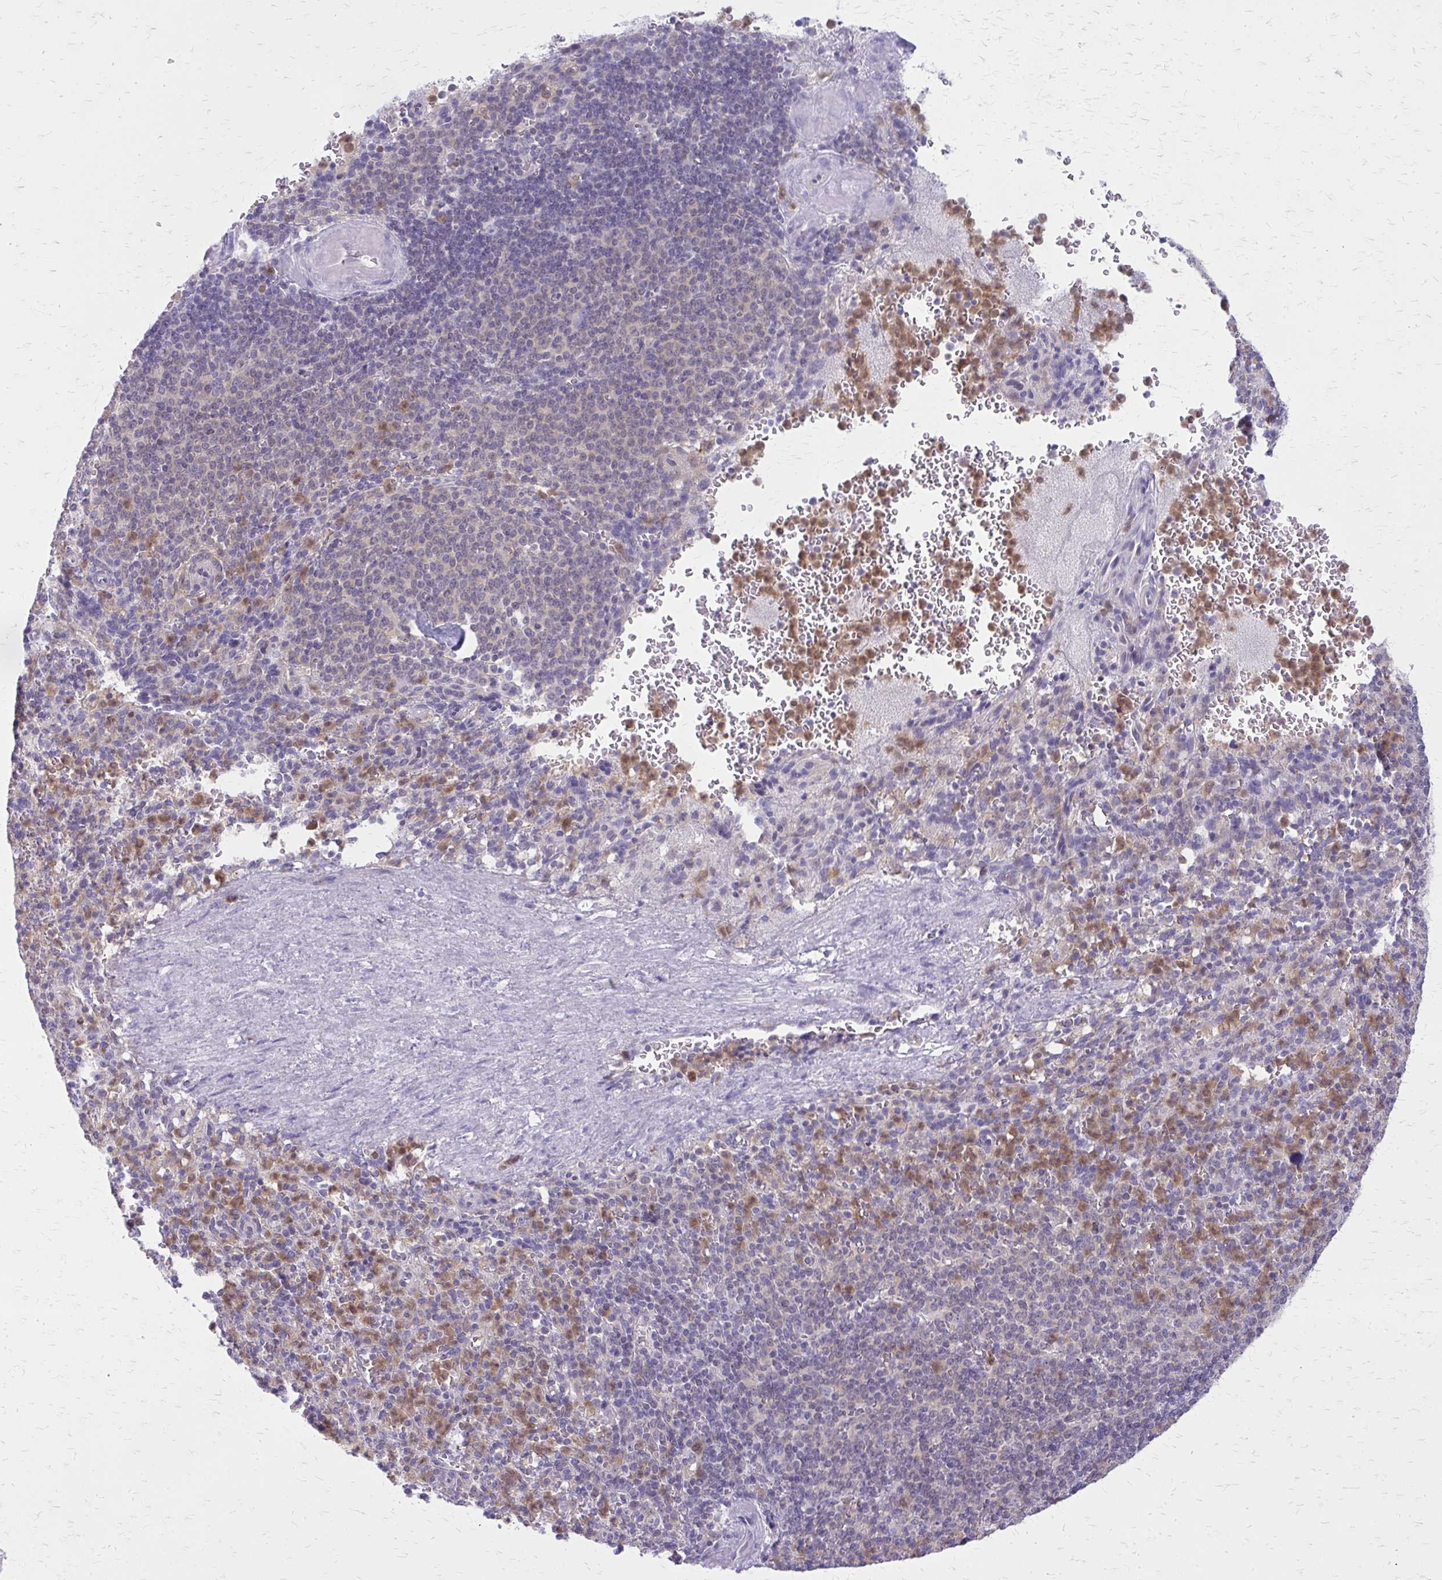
{"staining": {"intensity": "moderate", "quantity": "<25%", "location": "cytoplasmic/membranous"}, "tissue": "spleen", "cell_type": "Cells in red pulp", "image_type": "normal", "snomed": [{"axis": "morphology", "description": "Normal tissue, NOS"}, {"axis": "topography", "description": "Spleen"}], "caption": "Moderate cytoplasmic/membranous protein staining is seen in about <25% of cells in red pulp in spleen. Nuclei are stained in blue.", "gene": "GLRX", "patient": {"sex": "female", "age": 74}}